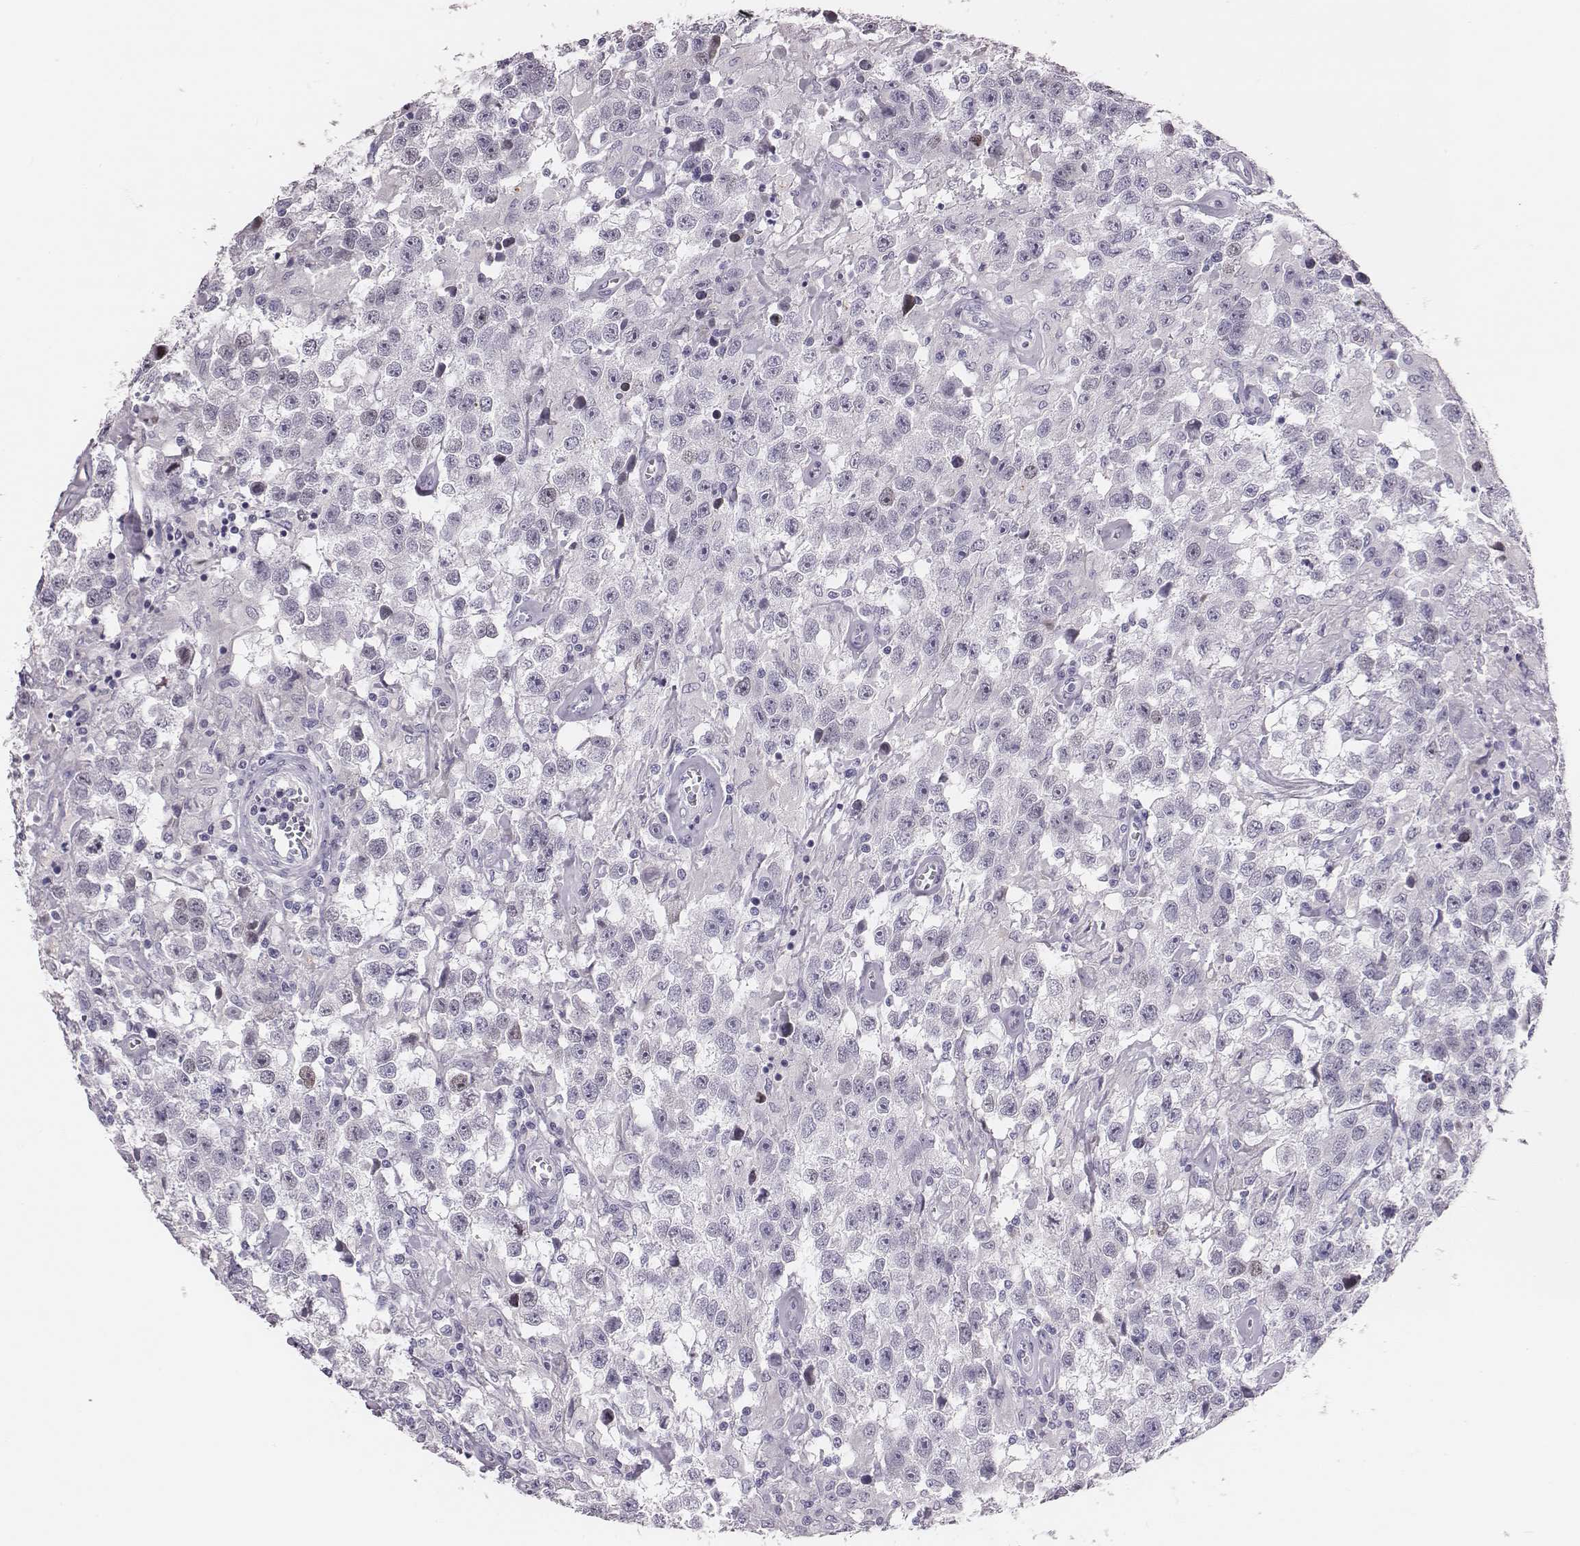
{"staining": {"intensity": "negative", "quantity": "none", "location": "none"}, "tissue": "testis cancer", "cell_type": "Tumor cells", "image_type": "cancer", "snomed": [{"axis": "morphology", "description": "Seminoma, NOS"}, {"axis": "topography", "description": "Testis"}], "caption": "IHC of testis cancer displays no staining in tumor cells.", "gene": "H1-6", "patient": {"sex": "male", "age": 43}}